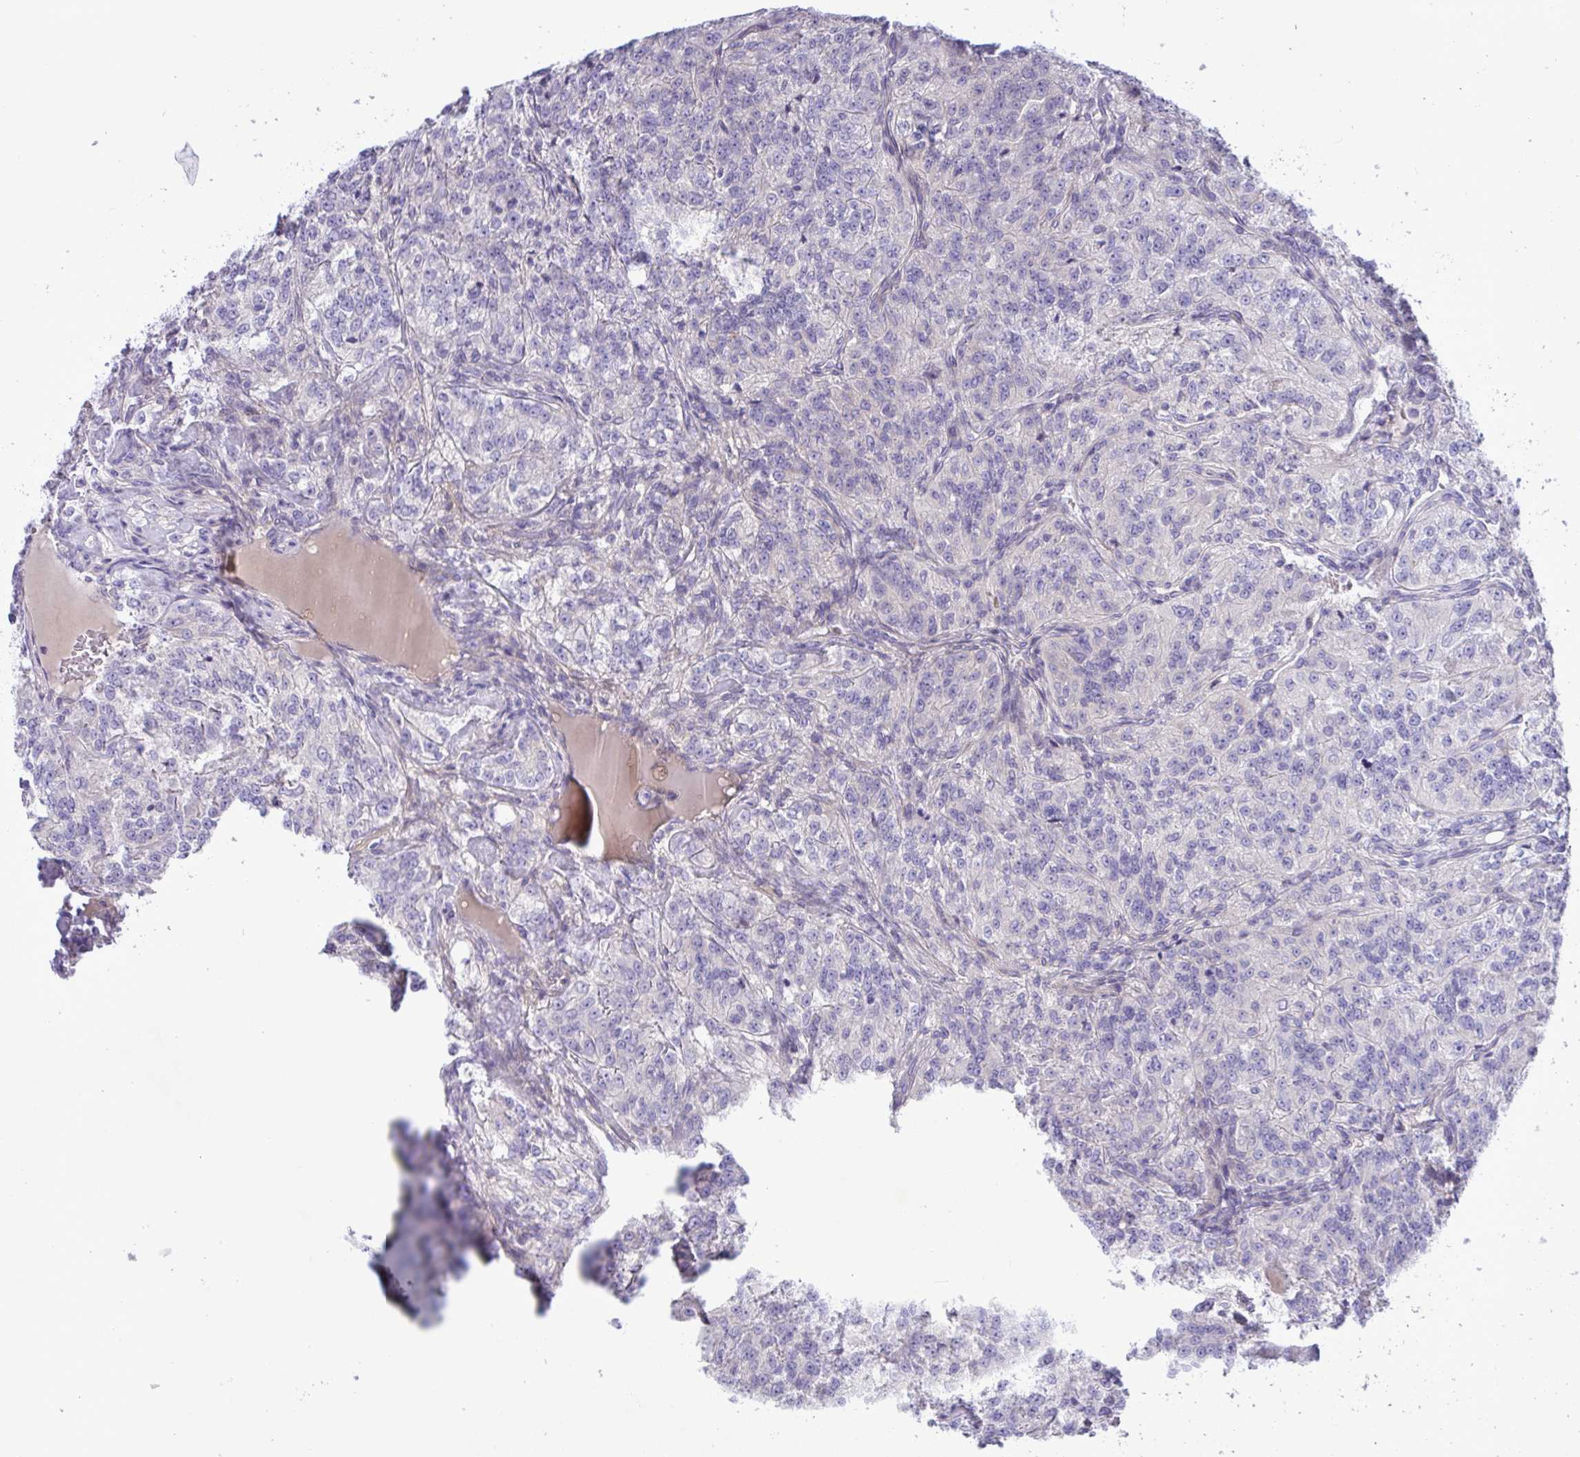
{"staining": {"intensity": "negative", "quantity": "none", "location": "none"}, "tissue": "renal cancer", "cell_type": "Tumor cells", "image_type": "cancer", "snomed": [{"axis": "morphology", "description": "Adenocarcinoma, NOS"}, {"axis": "topography", "description": "Kidney"}], "caption": "IHC of human renal cancer (adenocarcinoma) demonstrates no expression in tumor cells.", "gene": "FAM86B1", "patient": {"sex": "female", "age": 63}}